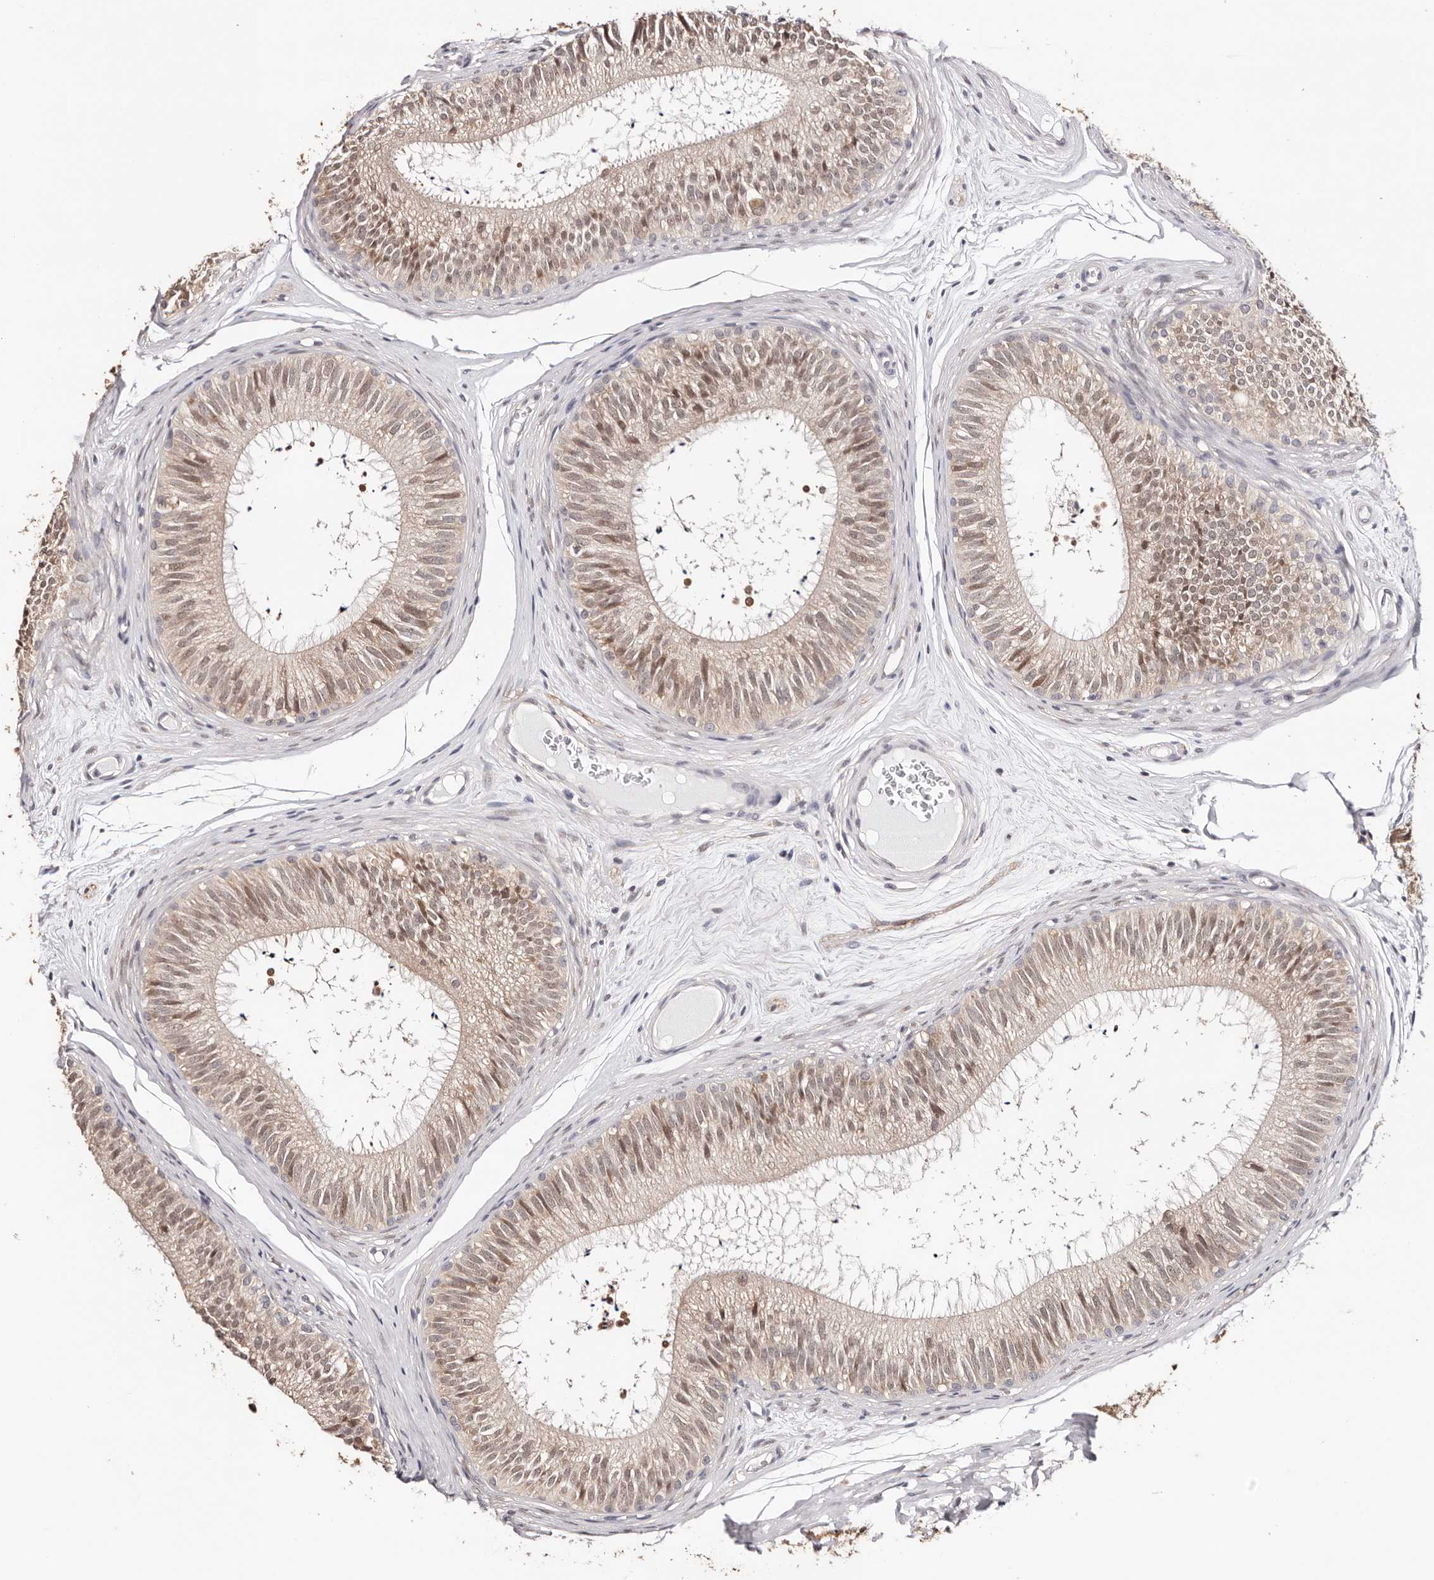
{"staining": {"intensity": "moderate", "quantity": ">75%", "location": "cytoplasmic/membranous,nuclear"}, "tissue": "epididymis", "cell_type": "Glandular cells", "image_type": "normal", "snomed": [{"axis": "morphology", "description": "Normal tissue, NOS"}, {"axis": "topography", "description": "Epididymis"}], "caption": "Brown immunohistochemical staining in benign epididymis exhibits moderate cytoplasmic/membranous,nuclear positivity in approximately >75% of glandular cells. (brown staining indicates protein expression, while blue staining denotes nuclei).", "gene": "TYW3", "patient": {"sex": "male", "age": 29}}